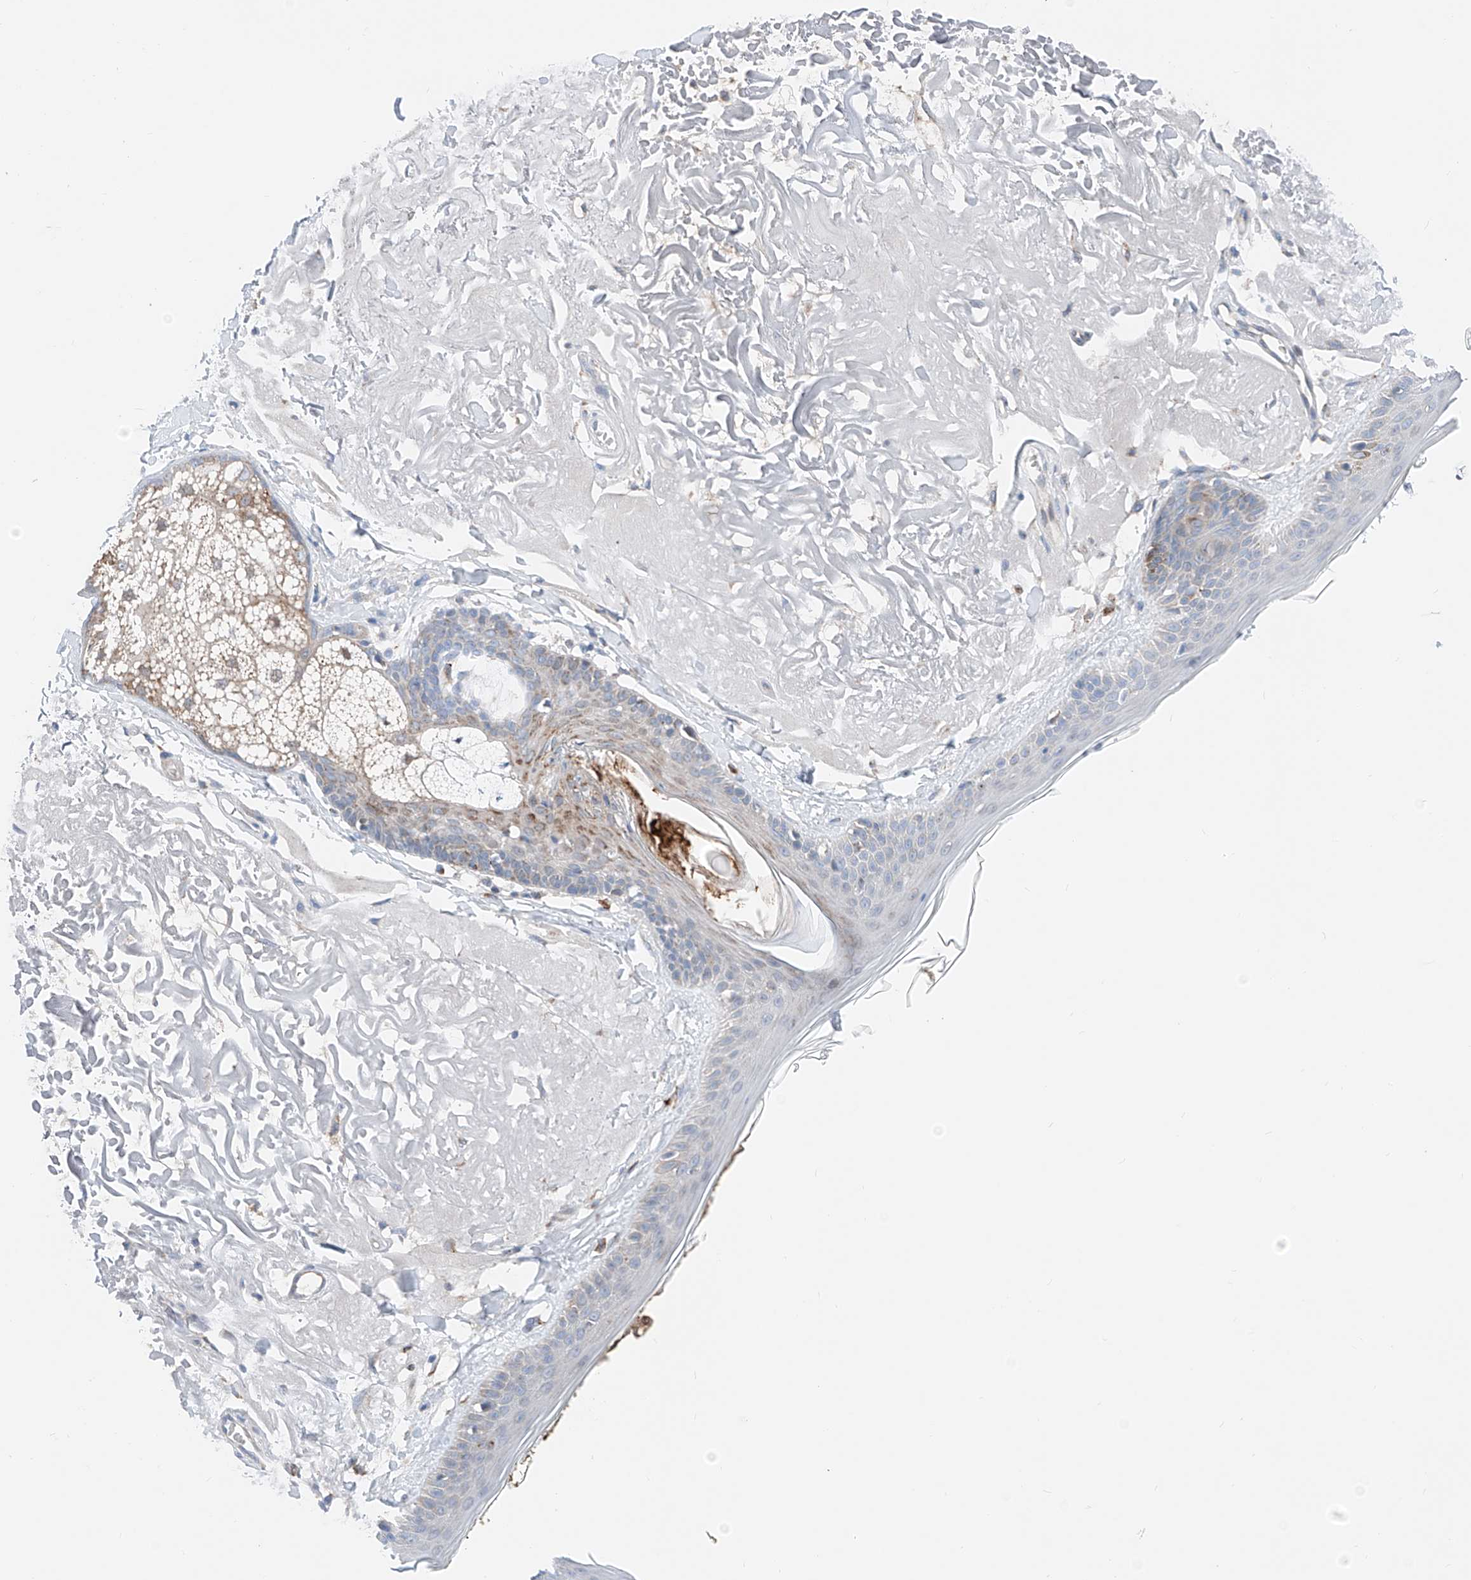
{"staining": {"intensity": "negative", "quantity": "none", "location": "none"}, "tissue": "skin", "cell_type": "Fibroblasts", "image_type": "normal", "snomed": [{"axis": "morphology", "description": "Normal tissue, NOS"}, {"axis": "topography", "description": "Skin"}, {"axis": "topography", "description": "Skeletal muscle"}], "caption": "A high-resolution image shows immunohistochemistry (IHC) staining of unremarkable skin, which displays no significant expression in fibroblasts.", "gene": "MRAP", "patient": {"sex": "male", "age": 83}}